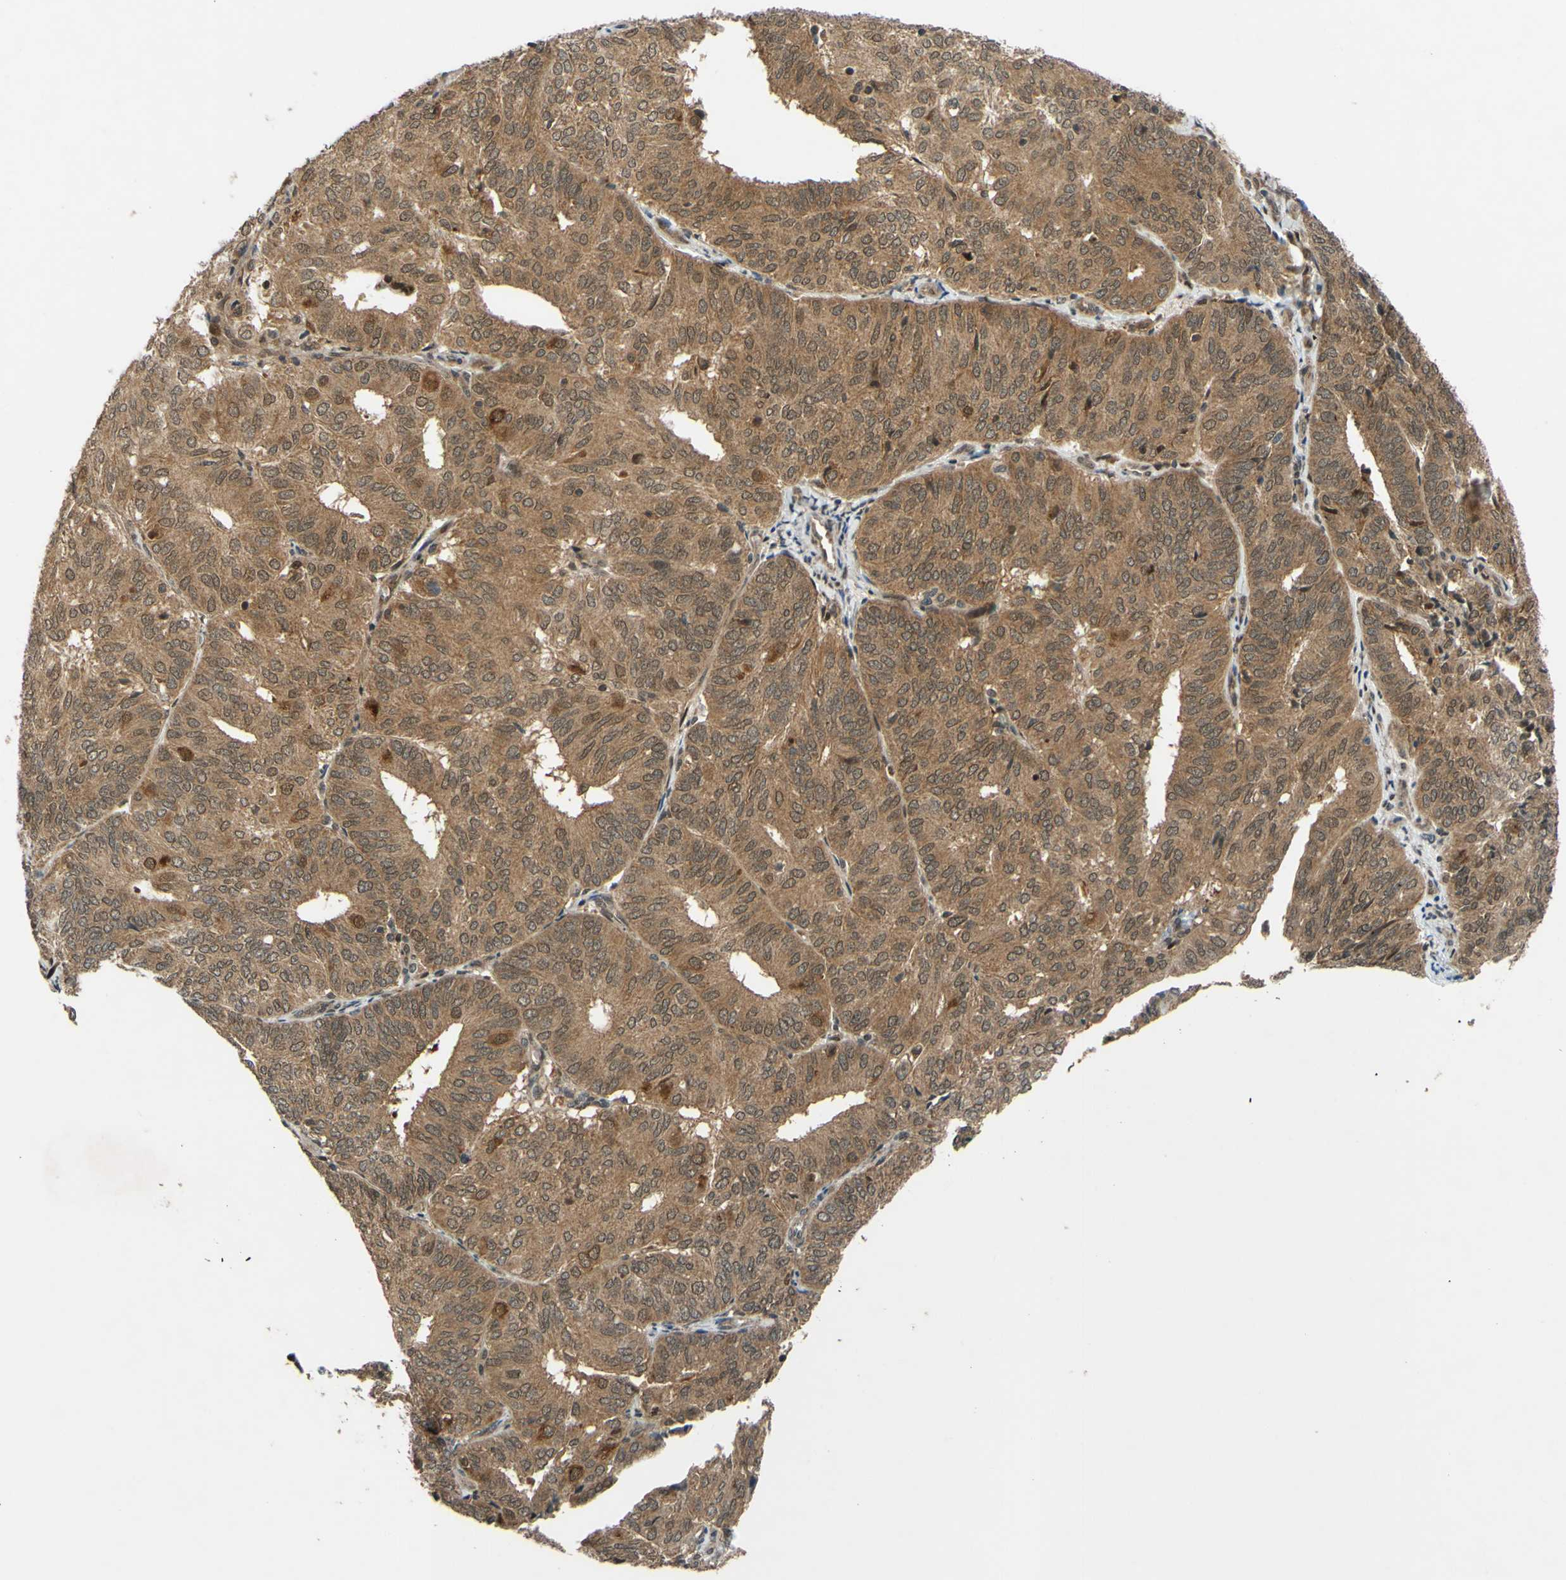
{"staining": {"intensity": "moderate", "quantity": ">75%", "location": "cytoplasmic/membranous"}, "tissue": "endometrial cancer", "cell_type": "Tumor cells", "image_type": "cancer", "snomed": [{"axis": "morphology", "description": "Adenocarcinoma, NOS"}, {"axis": "topography", "description": "Uterus"}], "caption": "High-magnification brightfield microscopy of endometrial cancer (adenocarcinoma) stained with DAB (3,3'-diaminobenzidine) (brown) and counterstained with hematoxylin (blue). tumor cells exhibit moderate cytoplasmic/membranous staining is seen in about>75% of cells.", "gene": "ABCC8", "patient": {"sex": "female", "age": 60}}